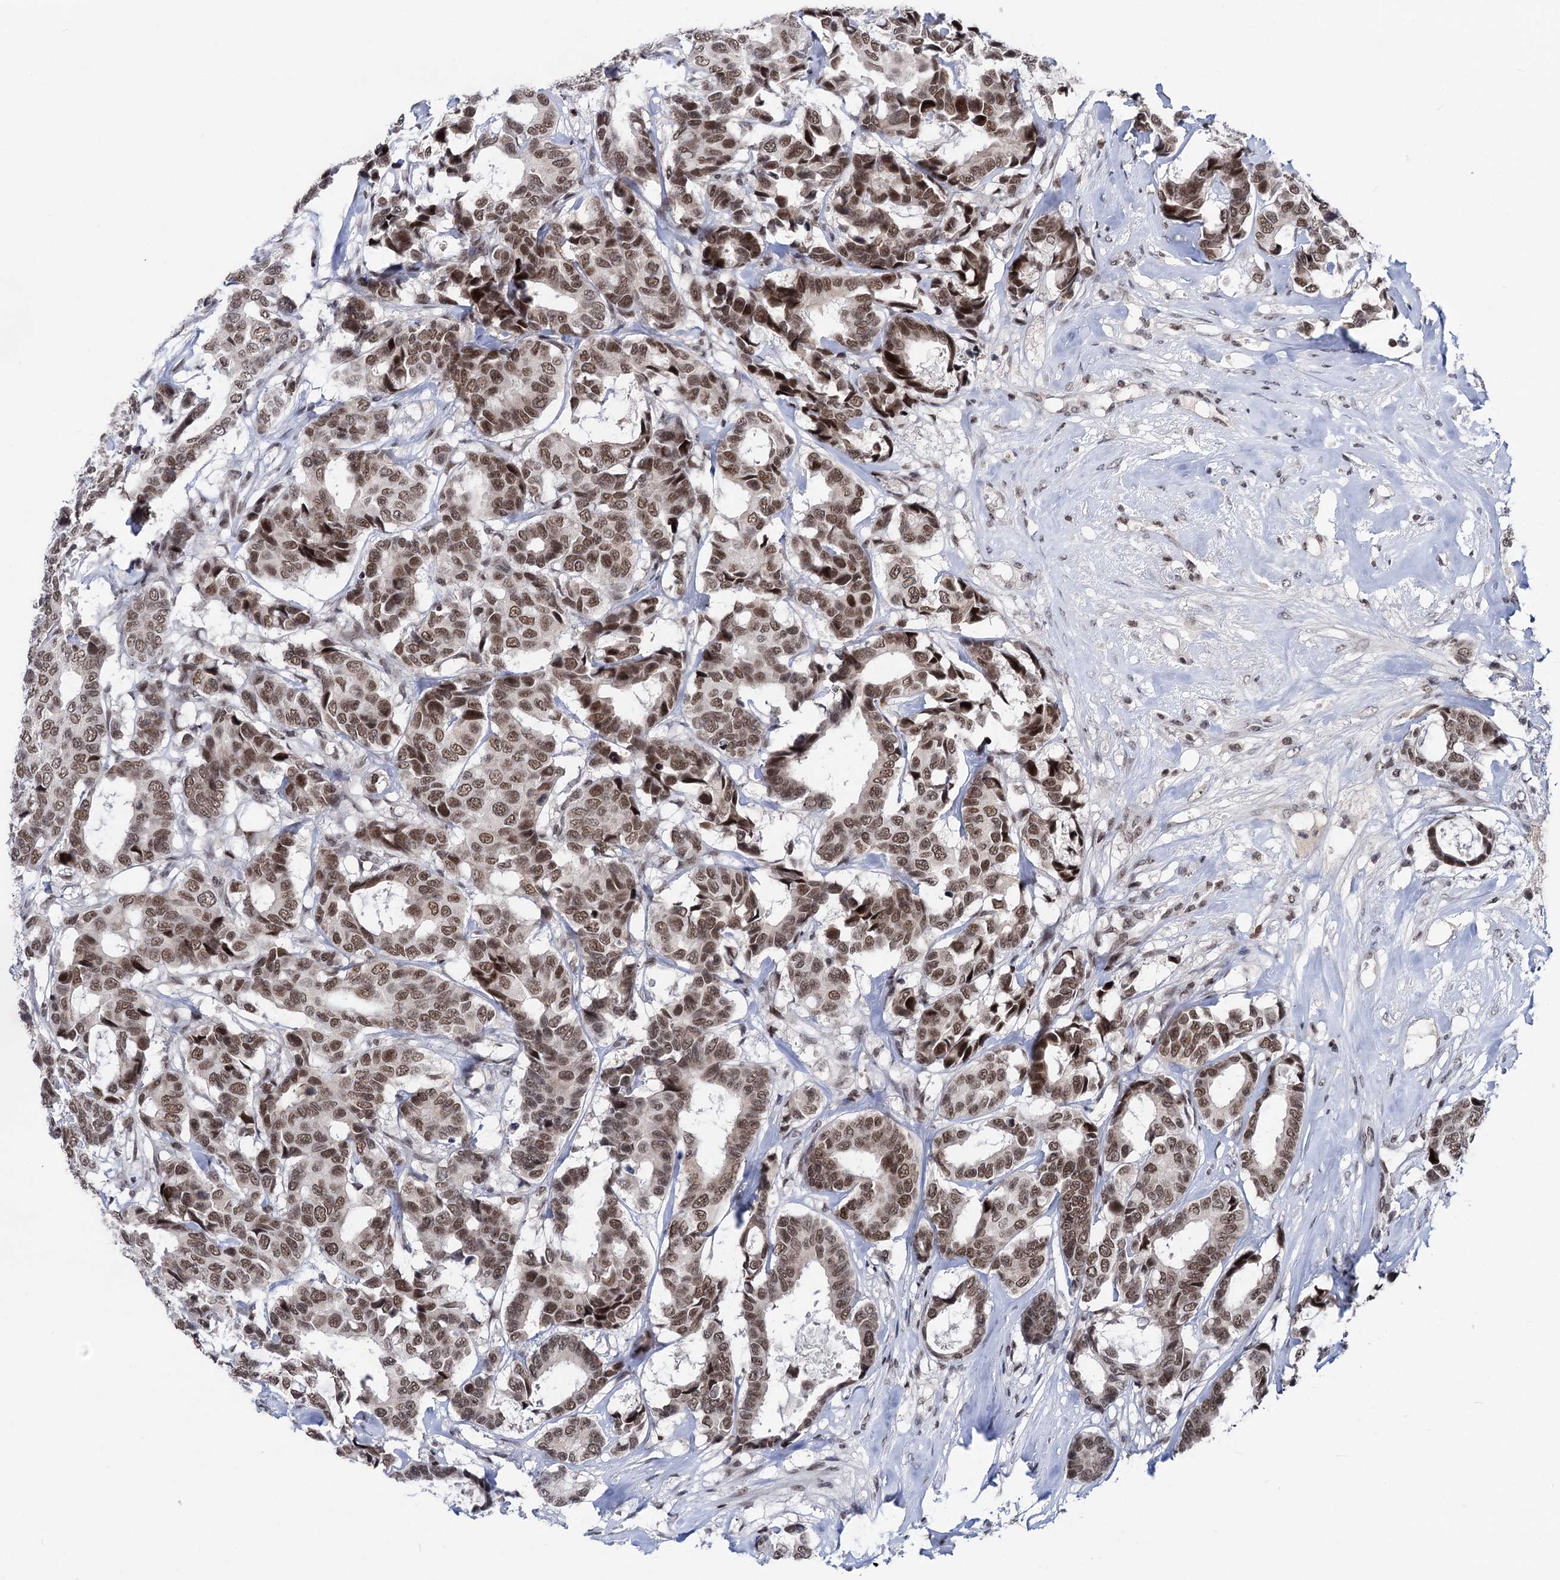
{"staining": {"intensity": "moderate", "quantity": ">75%", "location": "nuclear"}, "tissue": "breast cancer", "cell_type": "Tumor cells", "image_type": "cancer", "snomed": [{"axis": "morphology", "description": "Duct carcinoma"}, {"axis": "topography", "description": "Breast"}], "caption": "Immunohistochemistry (IHC) micrograph of neoplastic tissue: breast cancer (infiltrating ductal carcinoma) stained using IHC exhibits medium levels of moderate protein expression localized specifically in the nuclear of tumor cells, appearing as a nuclear brown color.", "gene": "ZCCHC10", "patient": {"sex": "female", "age": 87}}